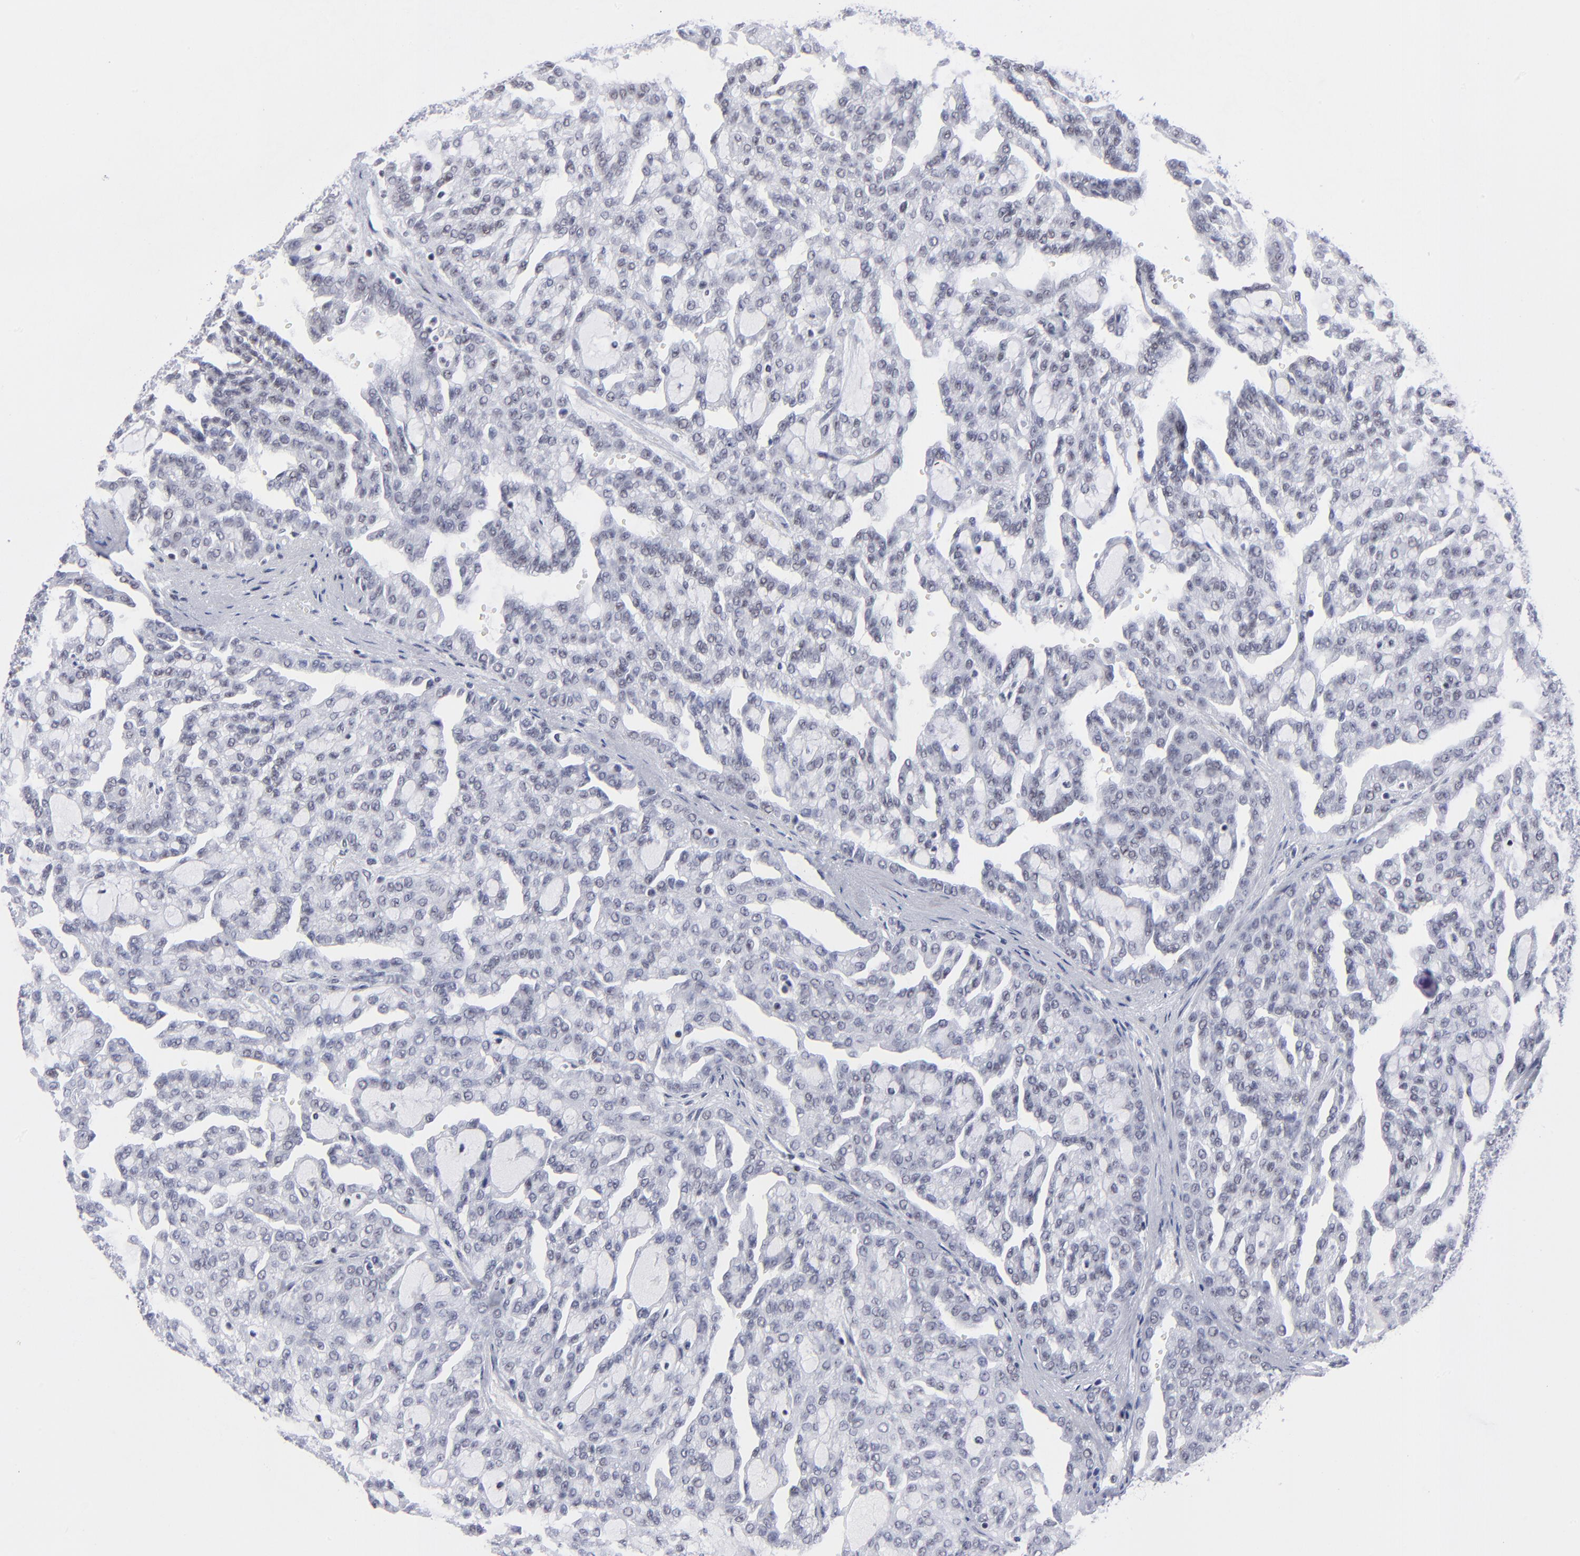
{"staining": {"intensity": "negative", "quantity": "none", "location": "none"}, "tissue": "renal cancer", "cell_type": "Tumor cells", "image_type": "cancer", "snomed": [{"axis": "morphology", "description": "Adenocarcinoma, NOS"}, {"axis": "topography", "description": "Kidney"}], "caption": "DAB immunohistochemical staining of renal cancer (adenocarcinoma) displays no significant expression in tumor cells.", "gene": "SP2", "patient": {"sex": "male", "age": 63}}